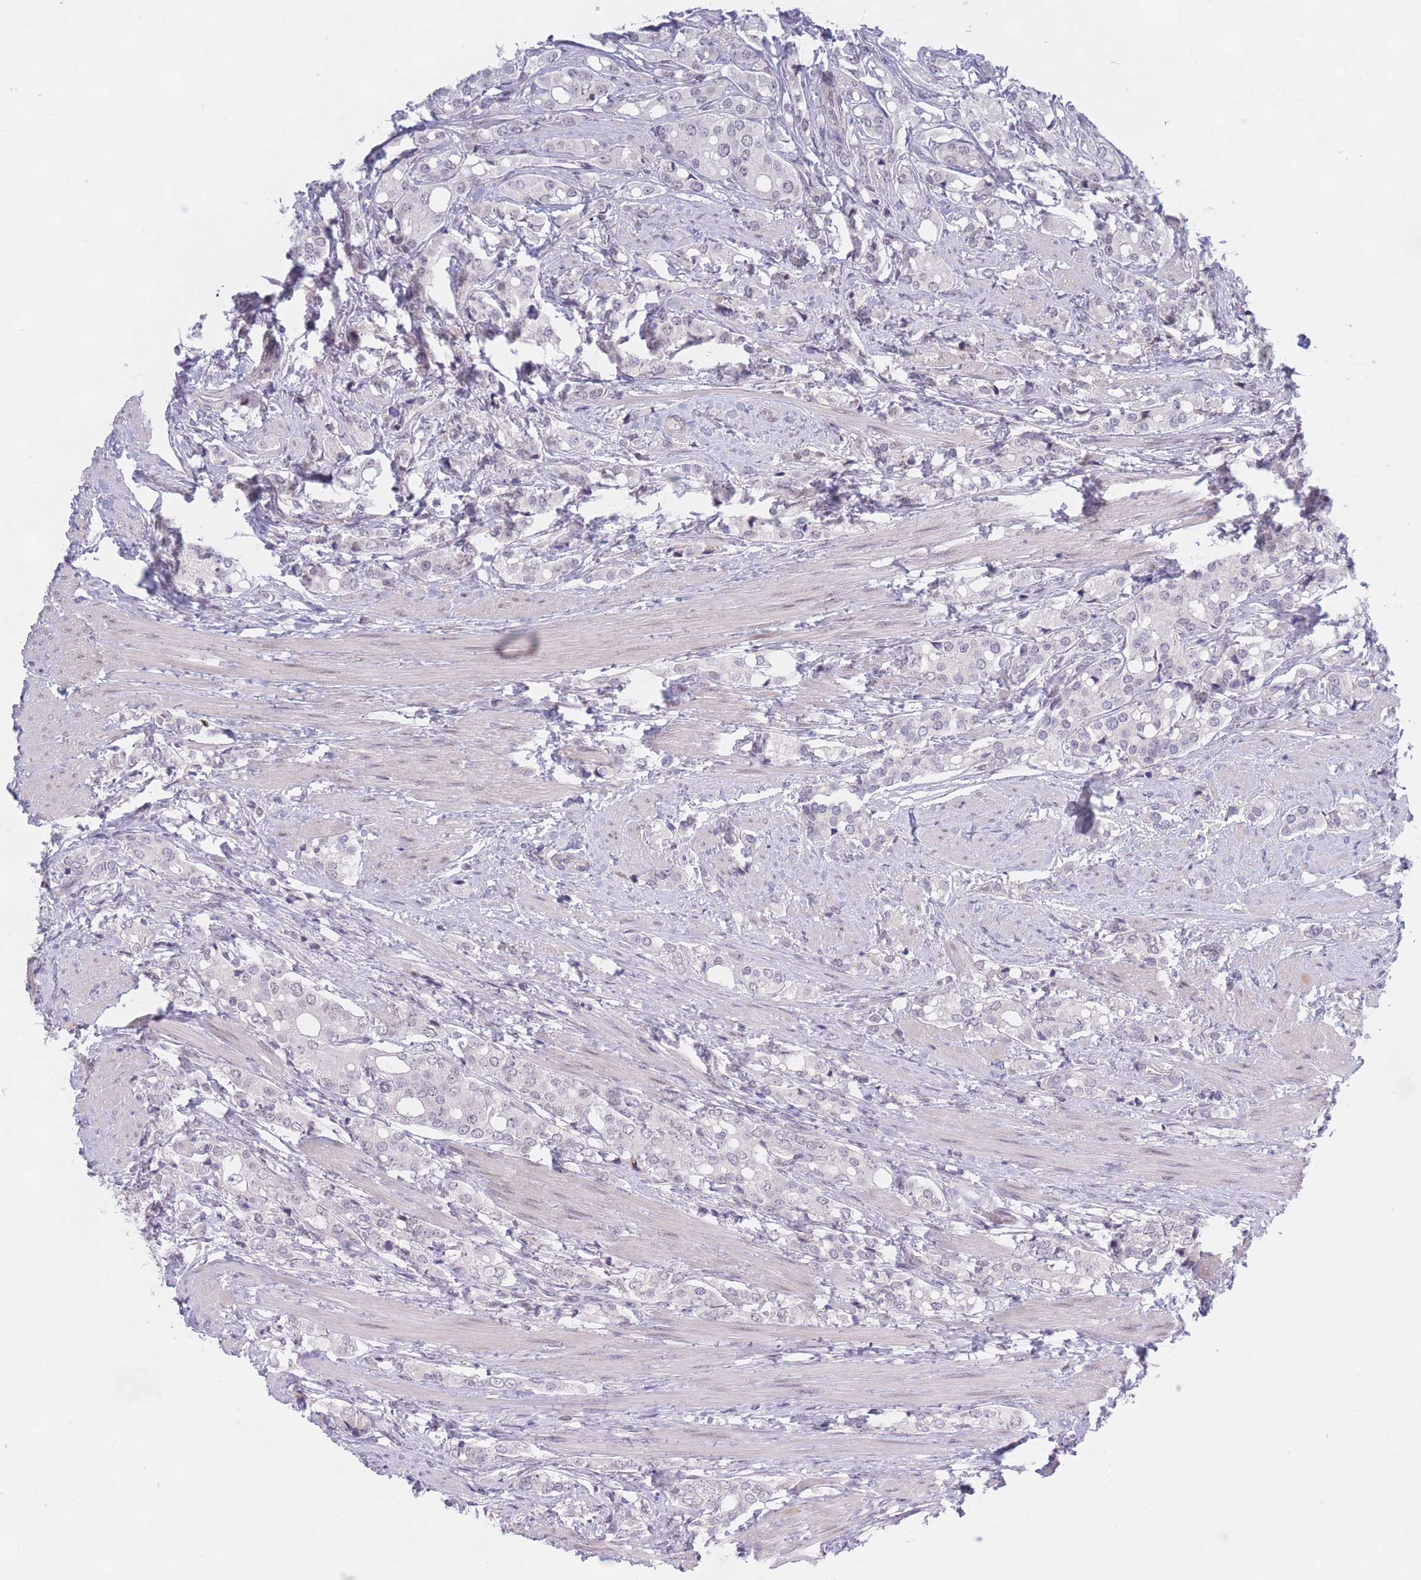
{"staining": {"intensity": "negative", "quantity": "none", "location": "none"}, "tissue": "prostate cancer", "cell_type": "Tumor cells", "image_type": "cancer", "snomed": [{"axis": "morphology", "description": "Adenocarcinoma, High grade"}, {"axis": "topography", "description": "Prostate"}], "caption": "Immunohistochemistry (IHC) of human prostate high-grade adenocarcinoma exhibits no positivity in tumor cells. Brightfield microscopy of IHC stained with DAB (3,3'-diaminobenzidine) (brown) and hematoxylin (blue), captured at high magnification.", "gene": "PODXL", "patient": {"sex": "male", "age": 71}}